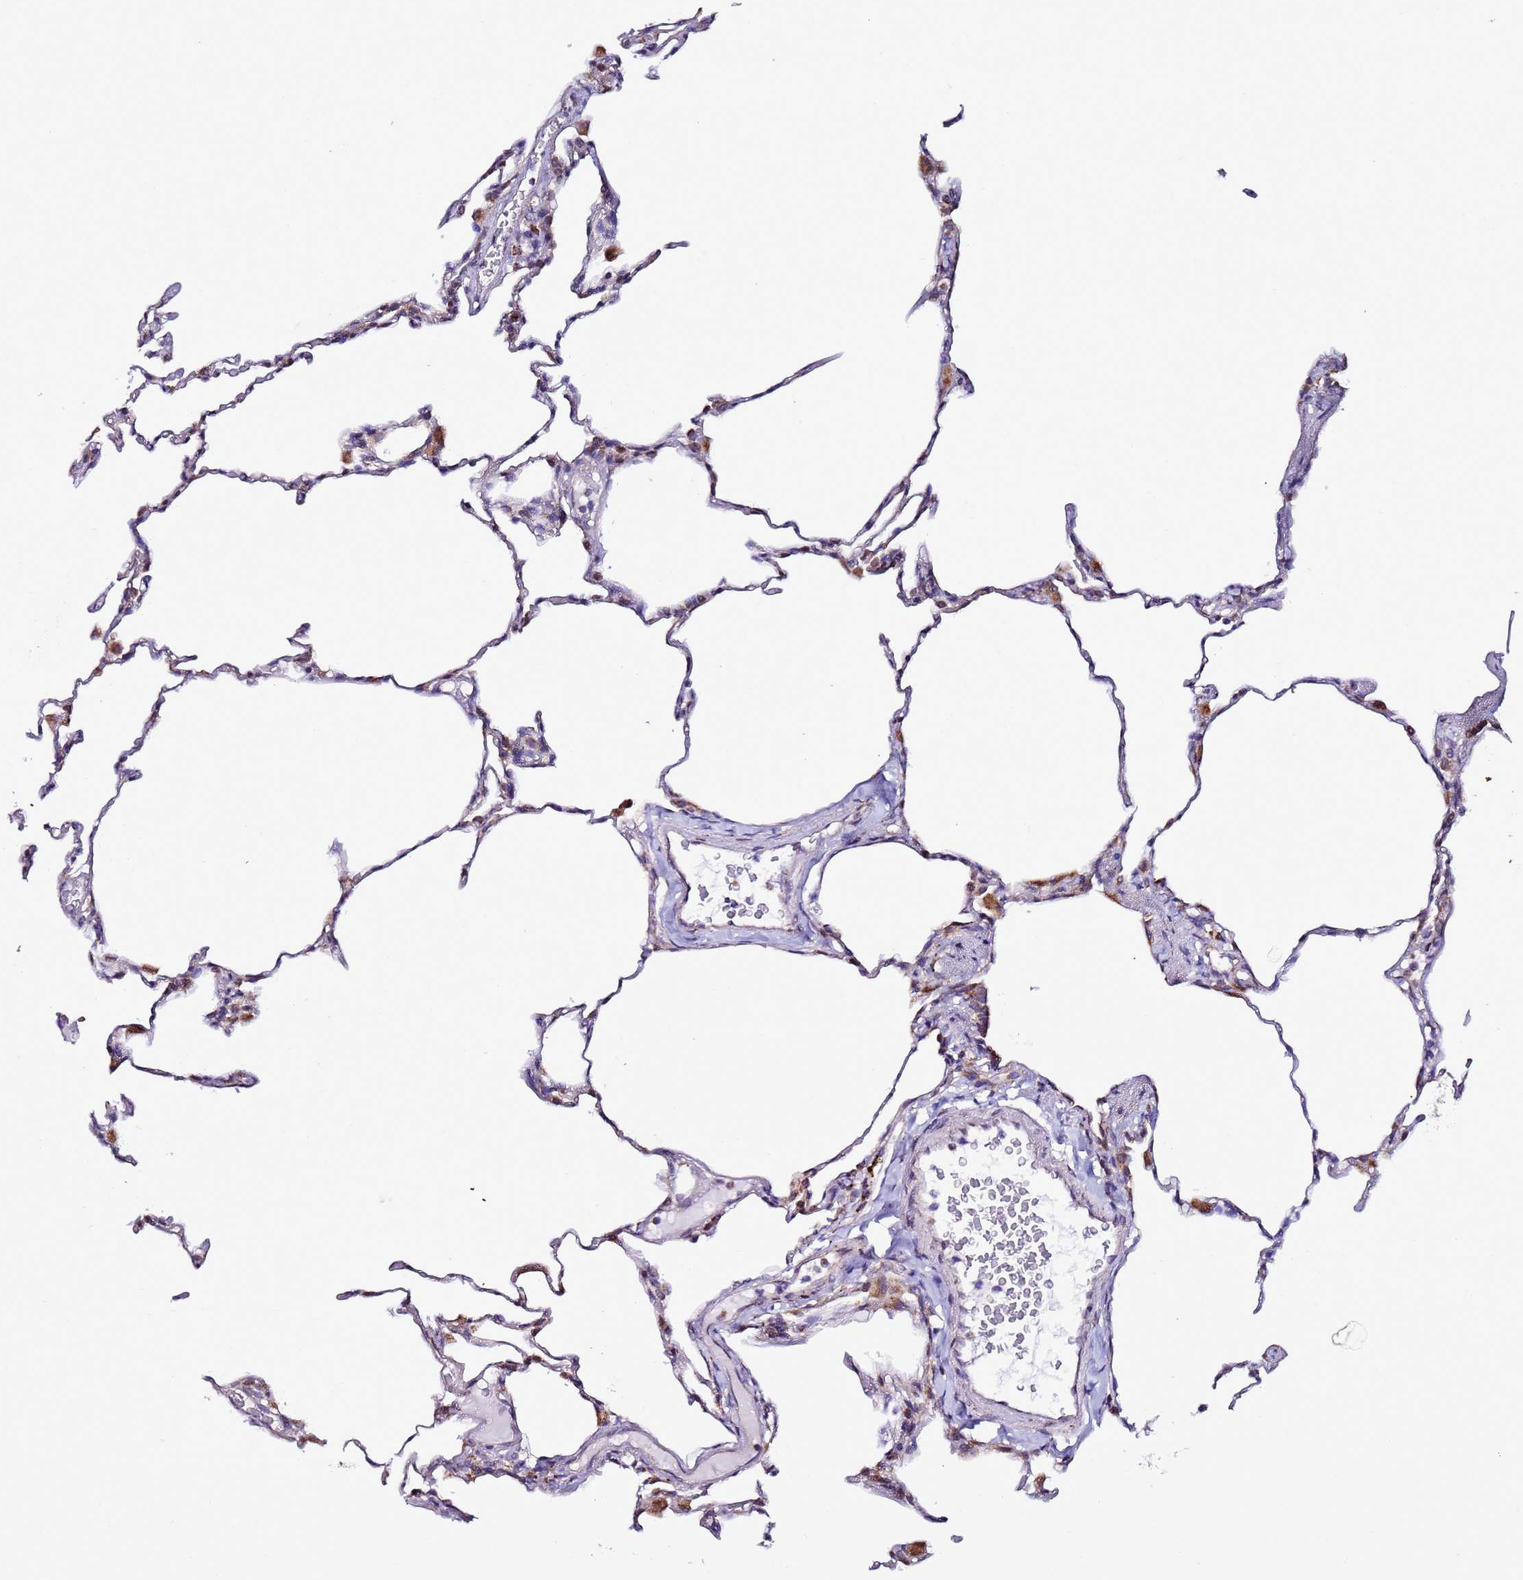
{"staining": {"intensity": "negative", "quantity": "none", "location": "none"}, "tissue": "lung", "cell_type": "Alveolar cells", "image_type": "normal", "snomed": [{"axis": "morphology", "description": "Normal tissue, NOS"}, {"axis": "topography", "description": "Lung"}], "caption": "Immunohistochemical staining of benign lung shows no significant expression in alveolar cells. (Immunohistochemistry (ihc), brightfield microscopy, high magnification).", "gene": "AHI1", "patient": {"sex": "male", "age": 20}}